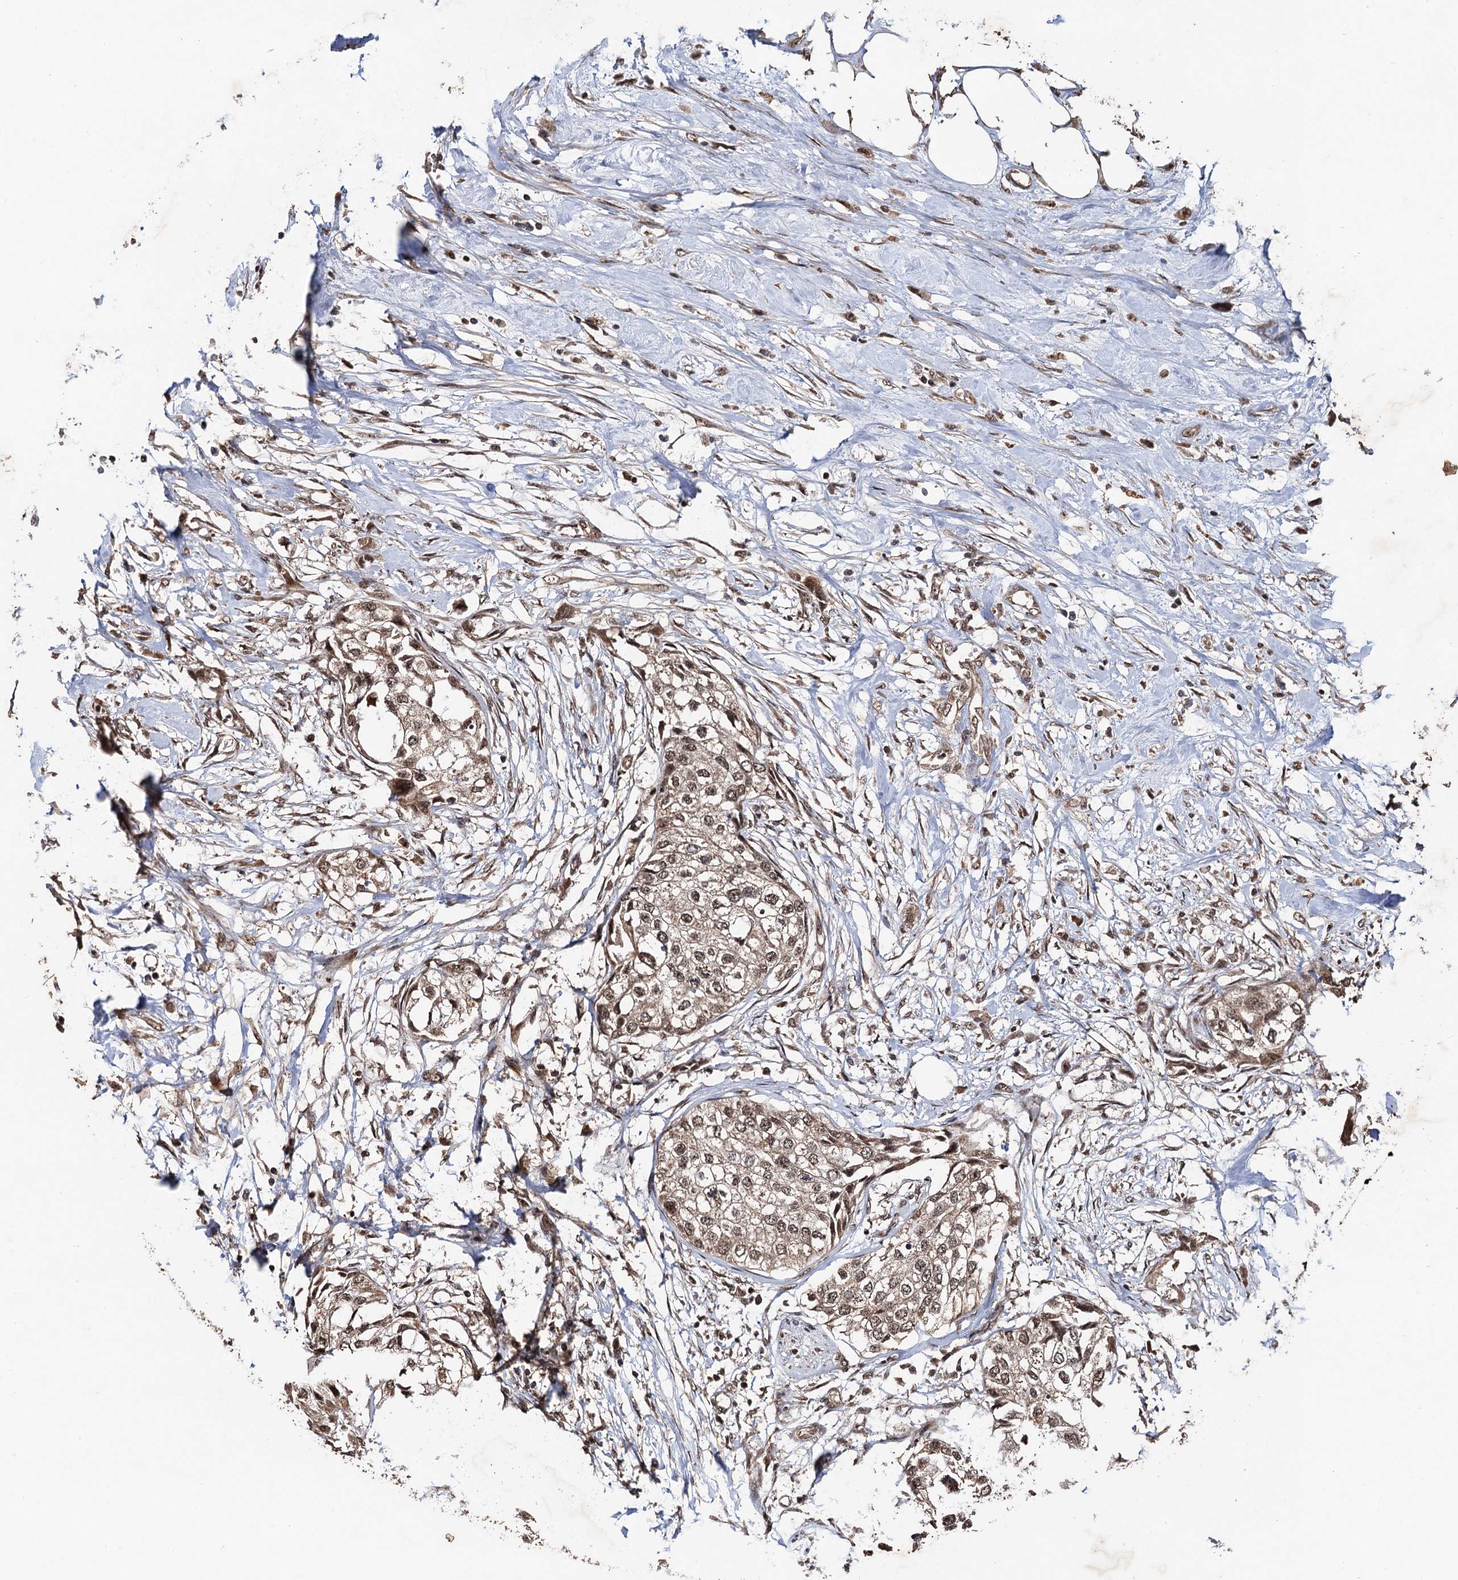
{"staining": {"intensity": "weak", "quantity": ">75%", "location": "cytoplasmic/membranous,nuclear"}, "tissue": "urothelial cancer", "cell_type": "Tumor cells", "image_type": "cancer", "snomed": [{"axis": "morphology", "description": "Urothelial carcinoma, High grade"}, {"axis": "topography", "description": "Urinary bladder"}], "caption": "The histopathology image displays staining of urothelial cancer, revealing weak cytoplasmic/membranous and nuclear protein expression (brown color) within tumor cells.", "gene": "REP15", "patient": {"sex": "male", "age": 64}}